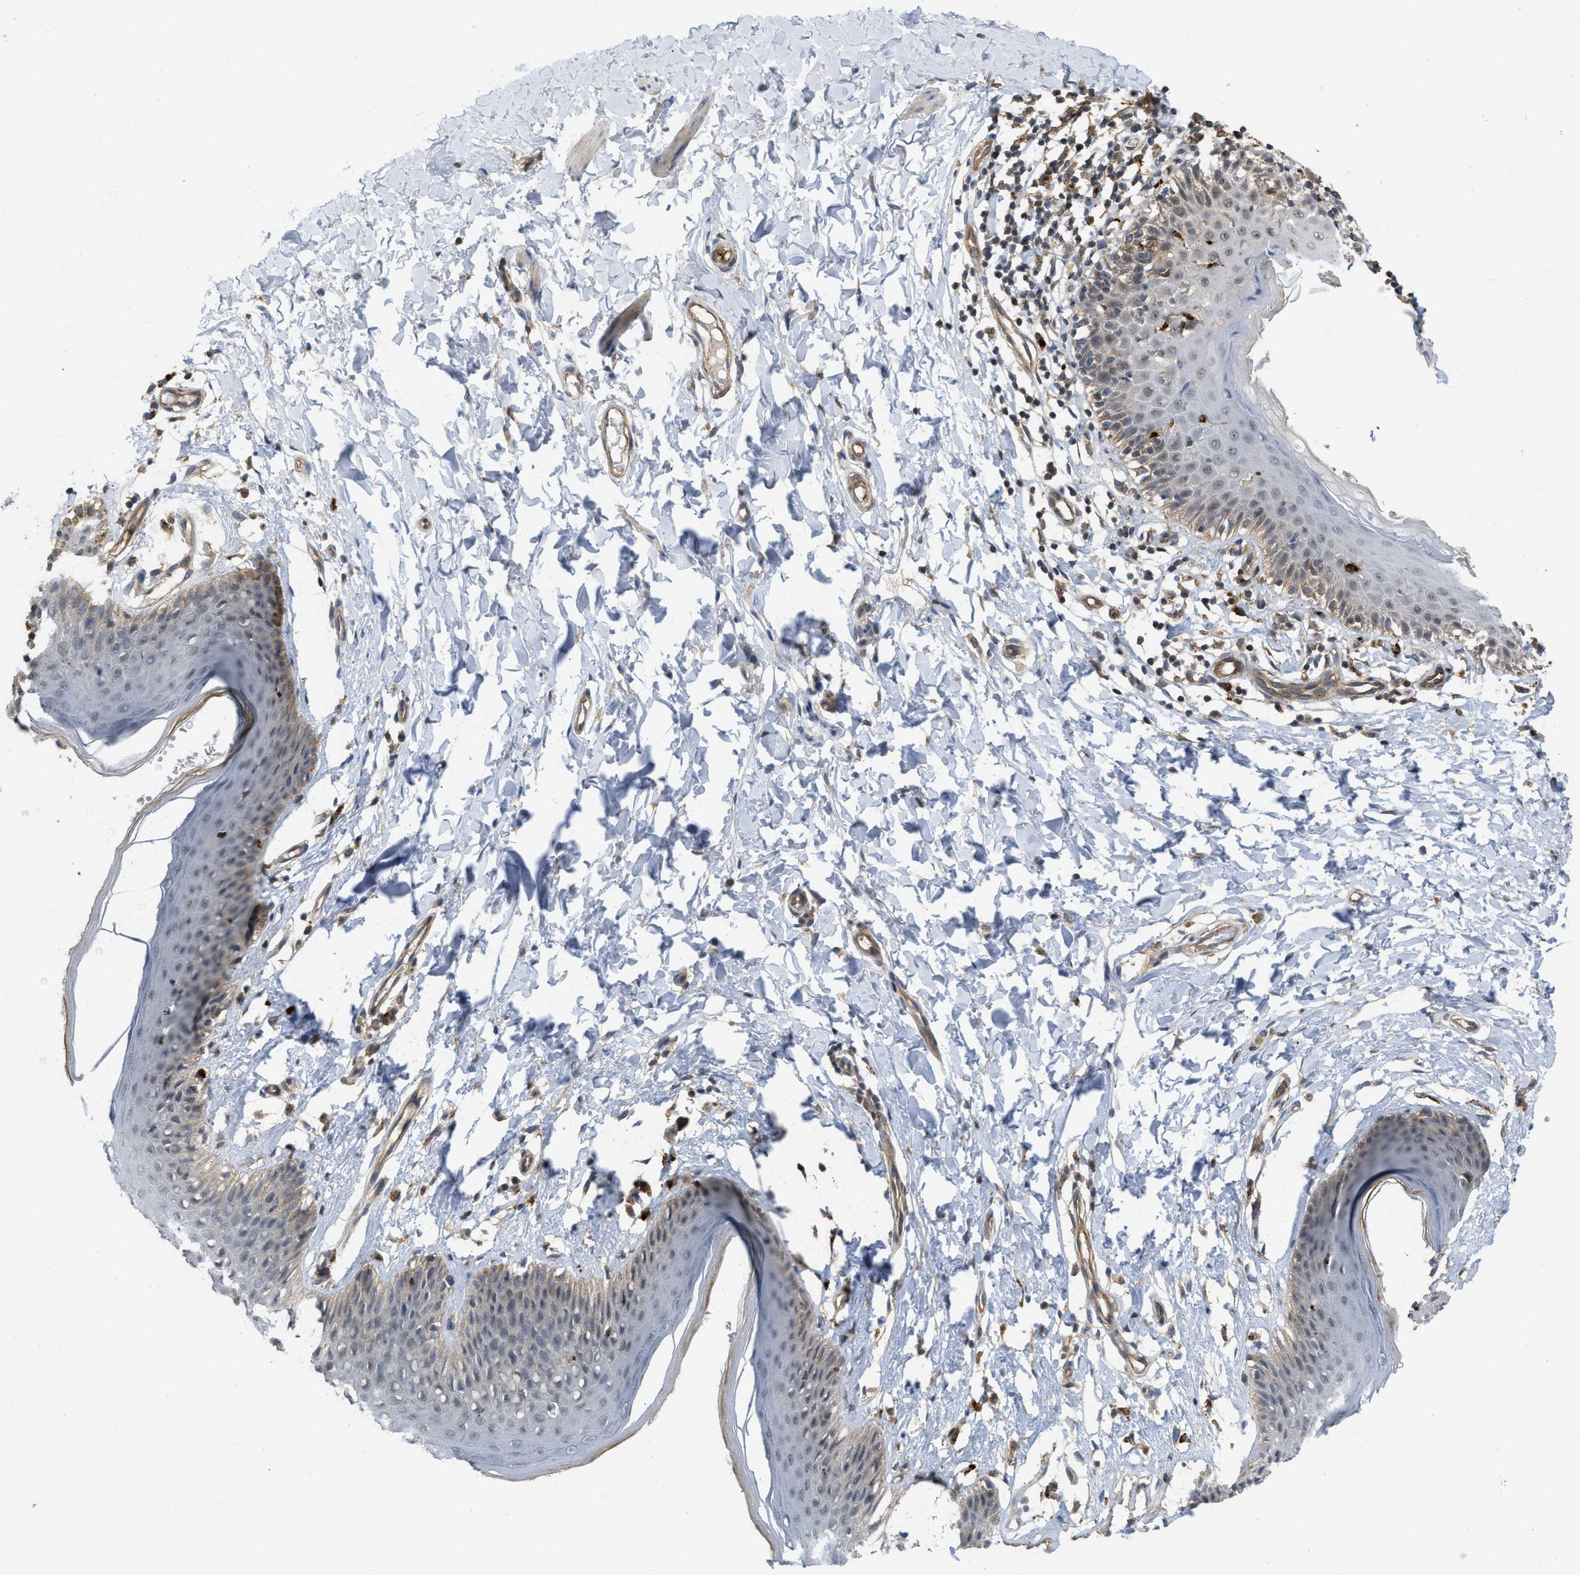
{"staining": {"intensity": "weak", "quantity": "<25%", "location": "cytoplasmic/membranous,nuclear"}, "tissue": "skin", "cell_type": "Epidermal cells", "image_type": "normal", "snomed": [{"axis": "morphology", "description": "Normal tissue, NOS"}, {"axis": "topography", "description": "Vulva"}], "caption": "There is no significant staining in epidermal cells of skin. Brightfield microscopy of immunohistochemistry stained with DAB (brown) and hematoxylin (blue), captured at high magnification.", "gene": "NAPEPLD", "patient": {"sex": "female", "age": 66}}